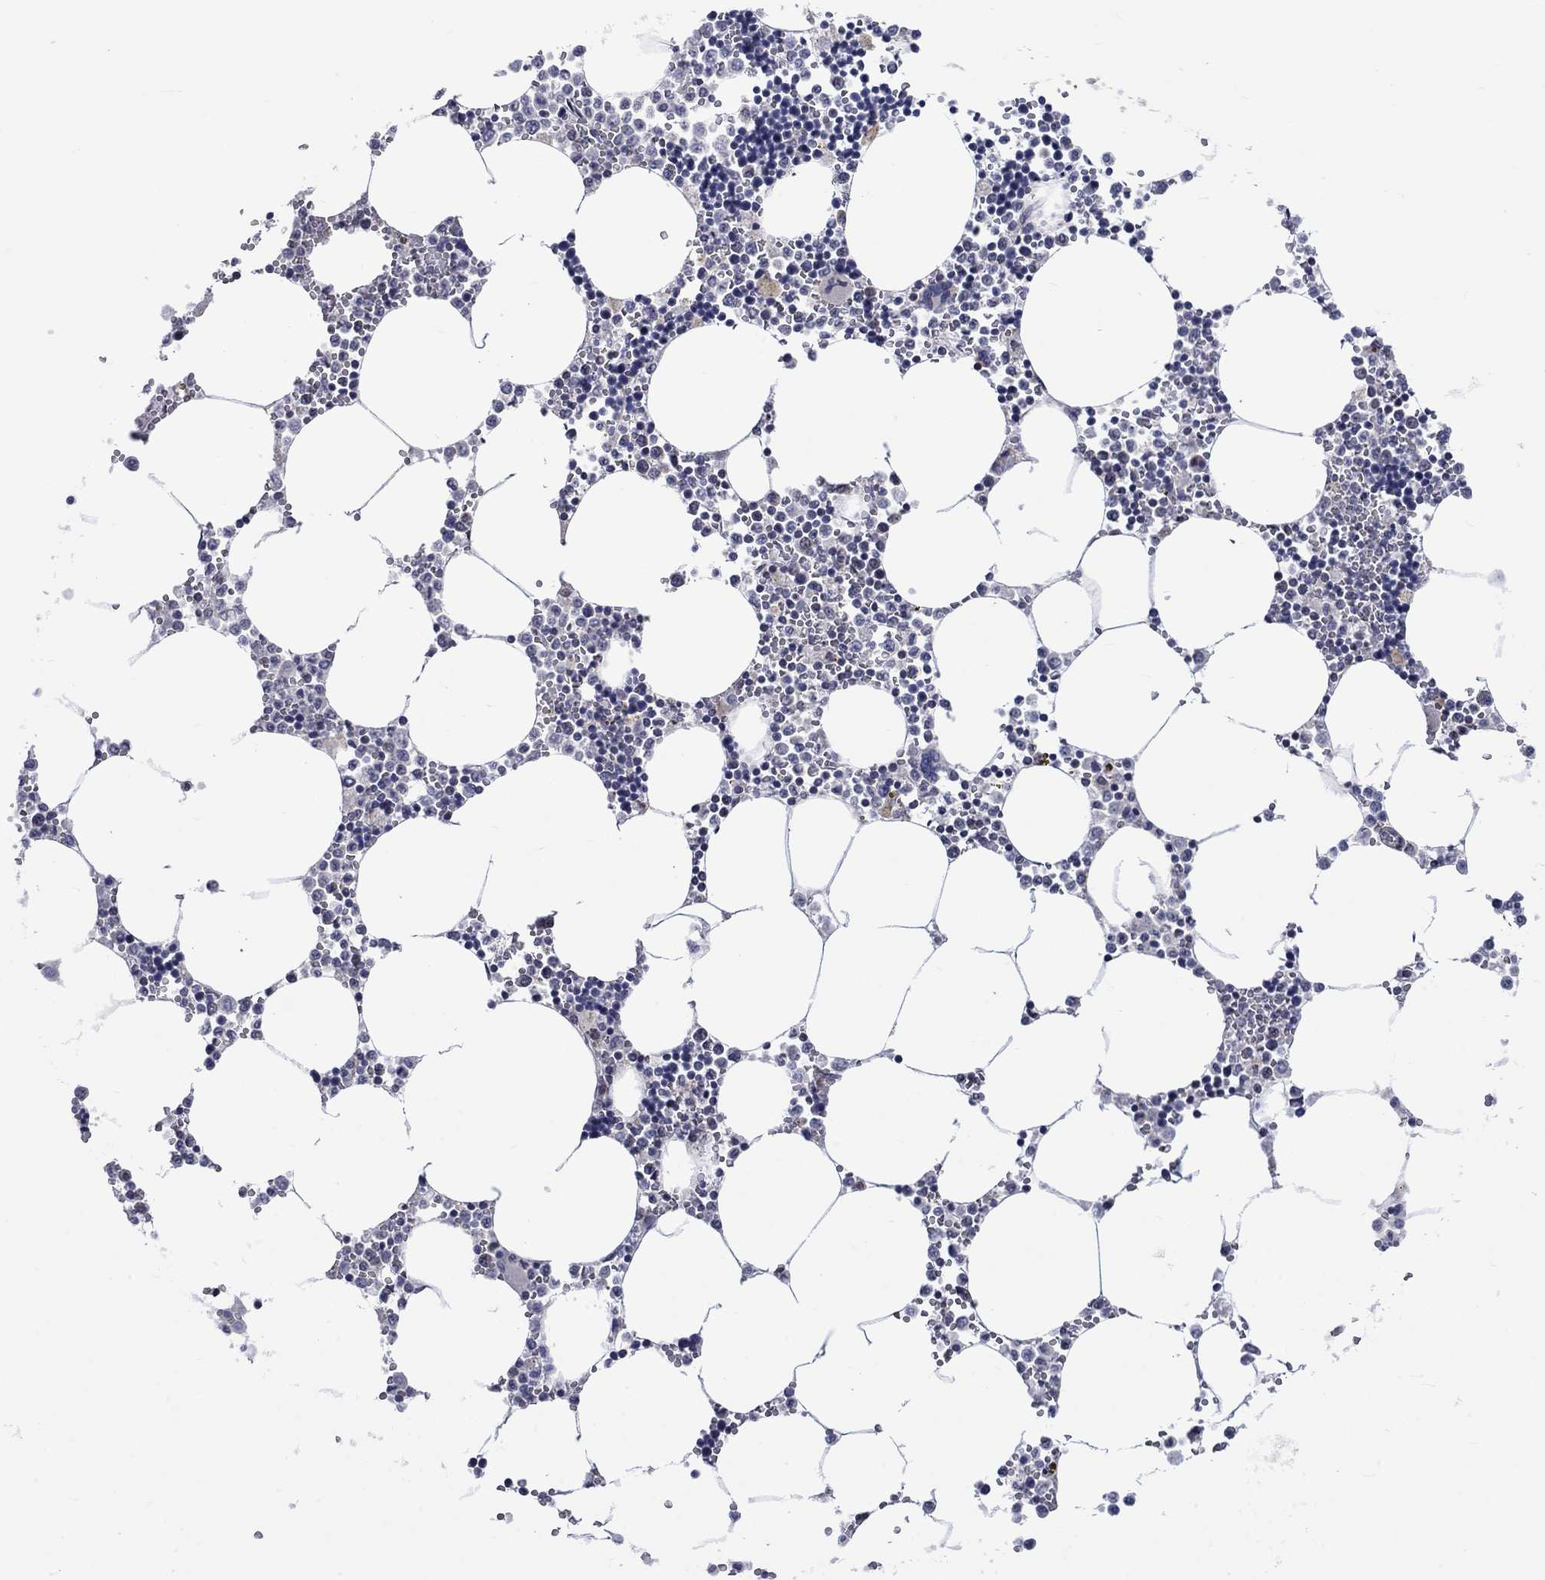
{"staining": {"intensity": "negative", "quantity": "none", "location": "none"}, "tissue": "bone marrow", "cell_type": "Hematopoietic cells", "image_type": "normal", "snomed": [{"axis": "morphology", "description": "Normal tissue, NOS"}, {"axis": "topography", "description": "Bone marrow"}], "caption": "Histopathology image shows no significant protein expression in hematopoietic cells of normal bone marrow.", "gene": "KCNJ16", "patient": {"sex": "male", "age": 54}}